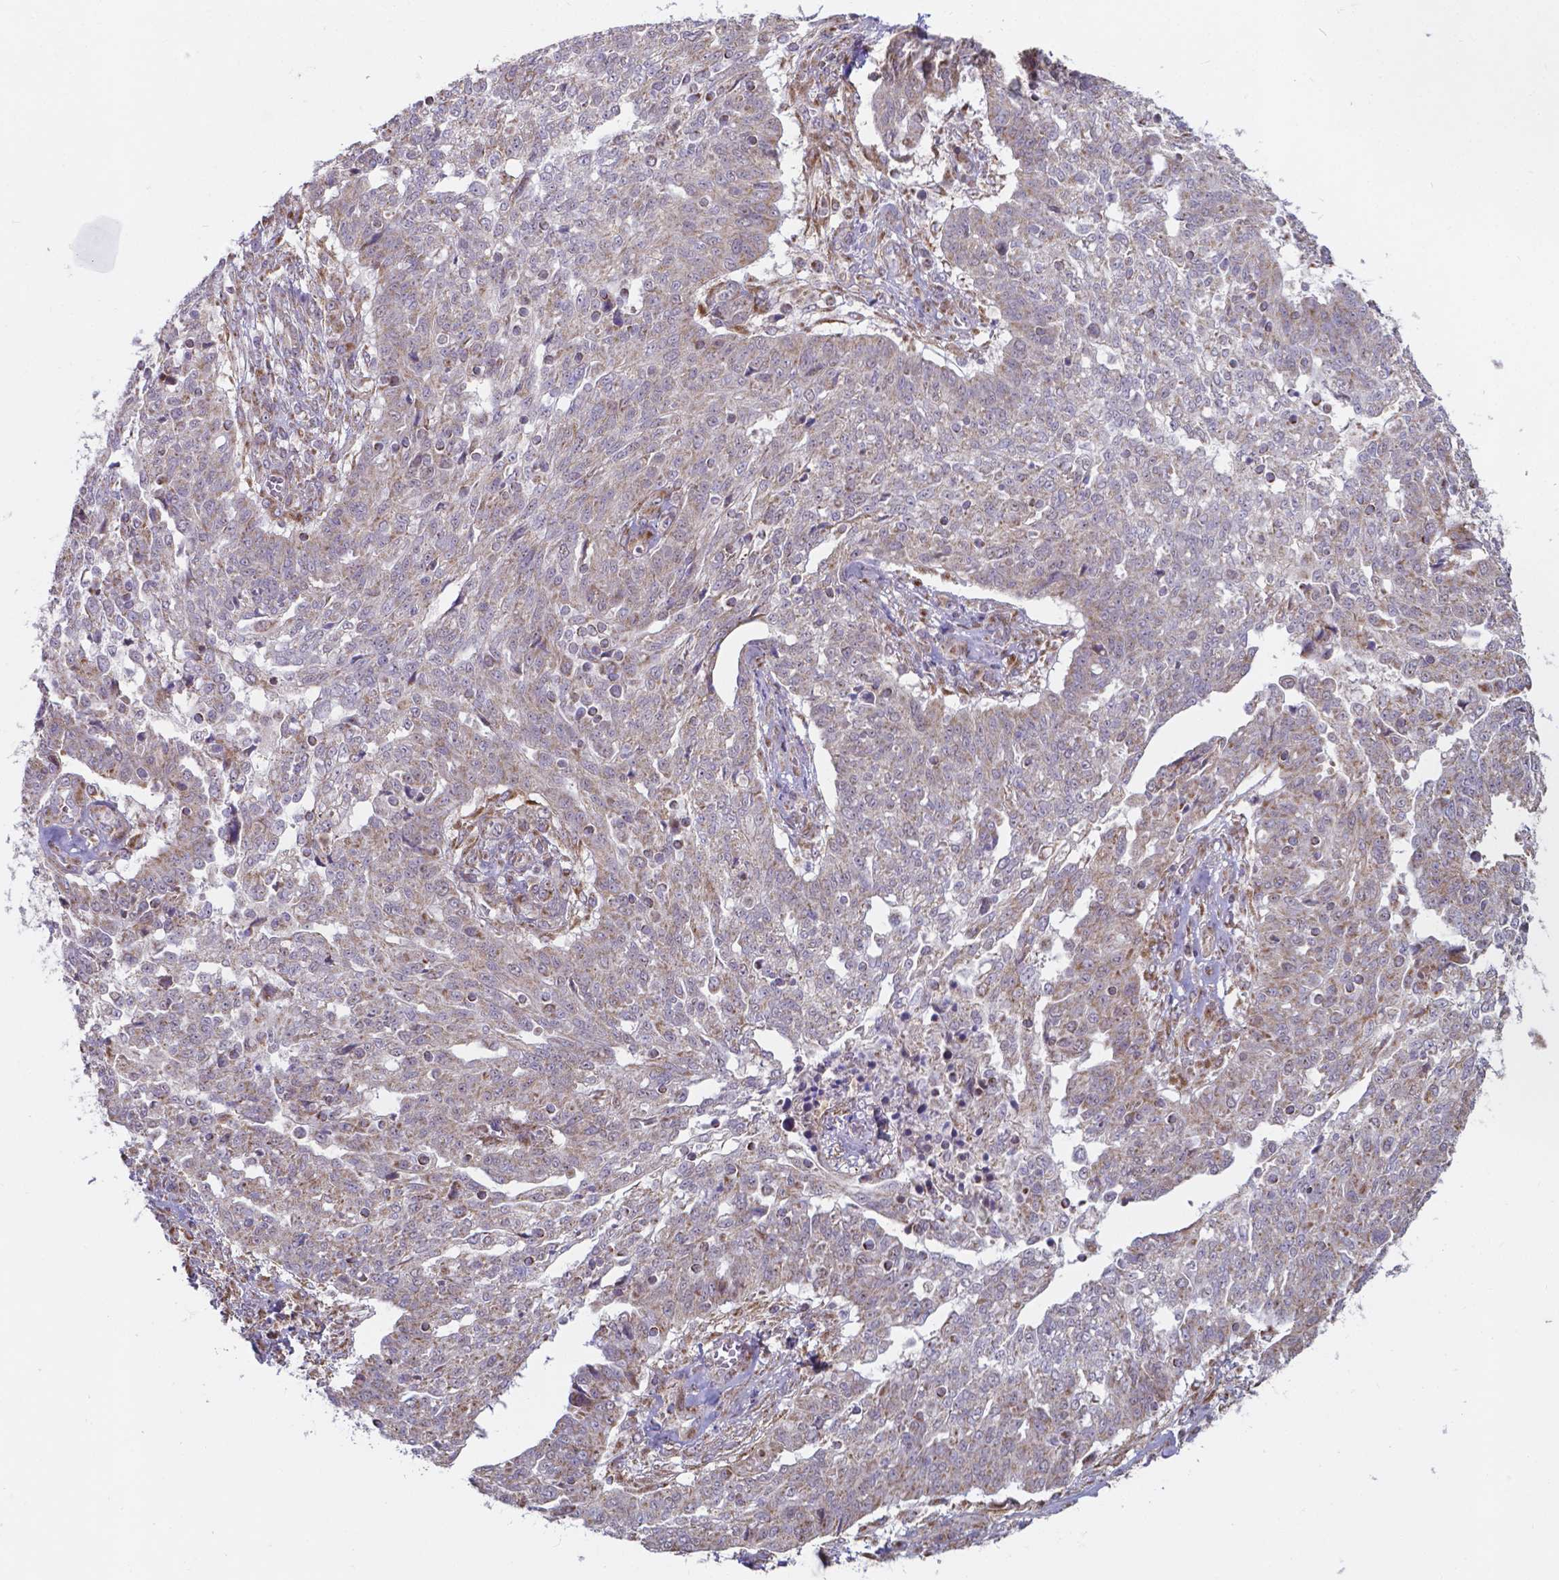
{"staining": {"intensity": "weak", "quantity": "<25%", "location": "cytoplasmic/membranous"}, "tissue": "ovarian cancer", "cell_type": "Tumor cells", "image_type": "cancer", "snomed": [{"axis": "morphology", "description": "Cystadenocarcinoma, serous, NOS"}, {"axis": "topography", "description": "Ovary"}], "caption": "The image exhibits no significant staining in tumor cells of ovarian cancer (serous cystadenocarcinoma).", "gene": "FAM114A1", "patient": {"sex": "female", "age": 67}}